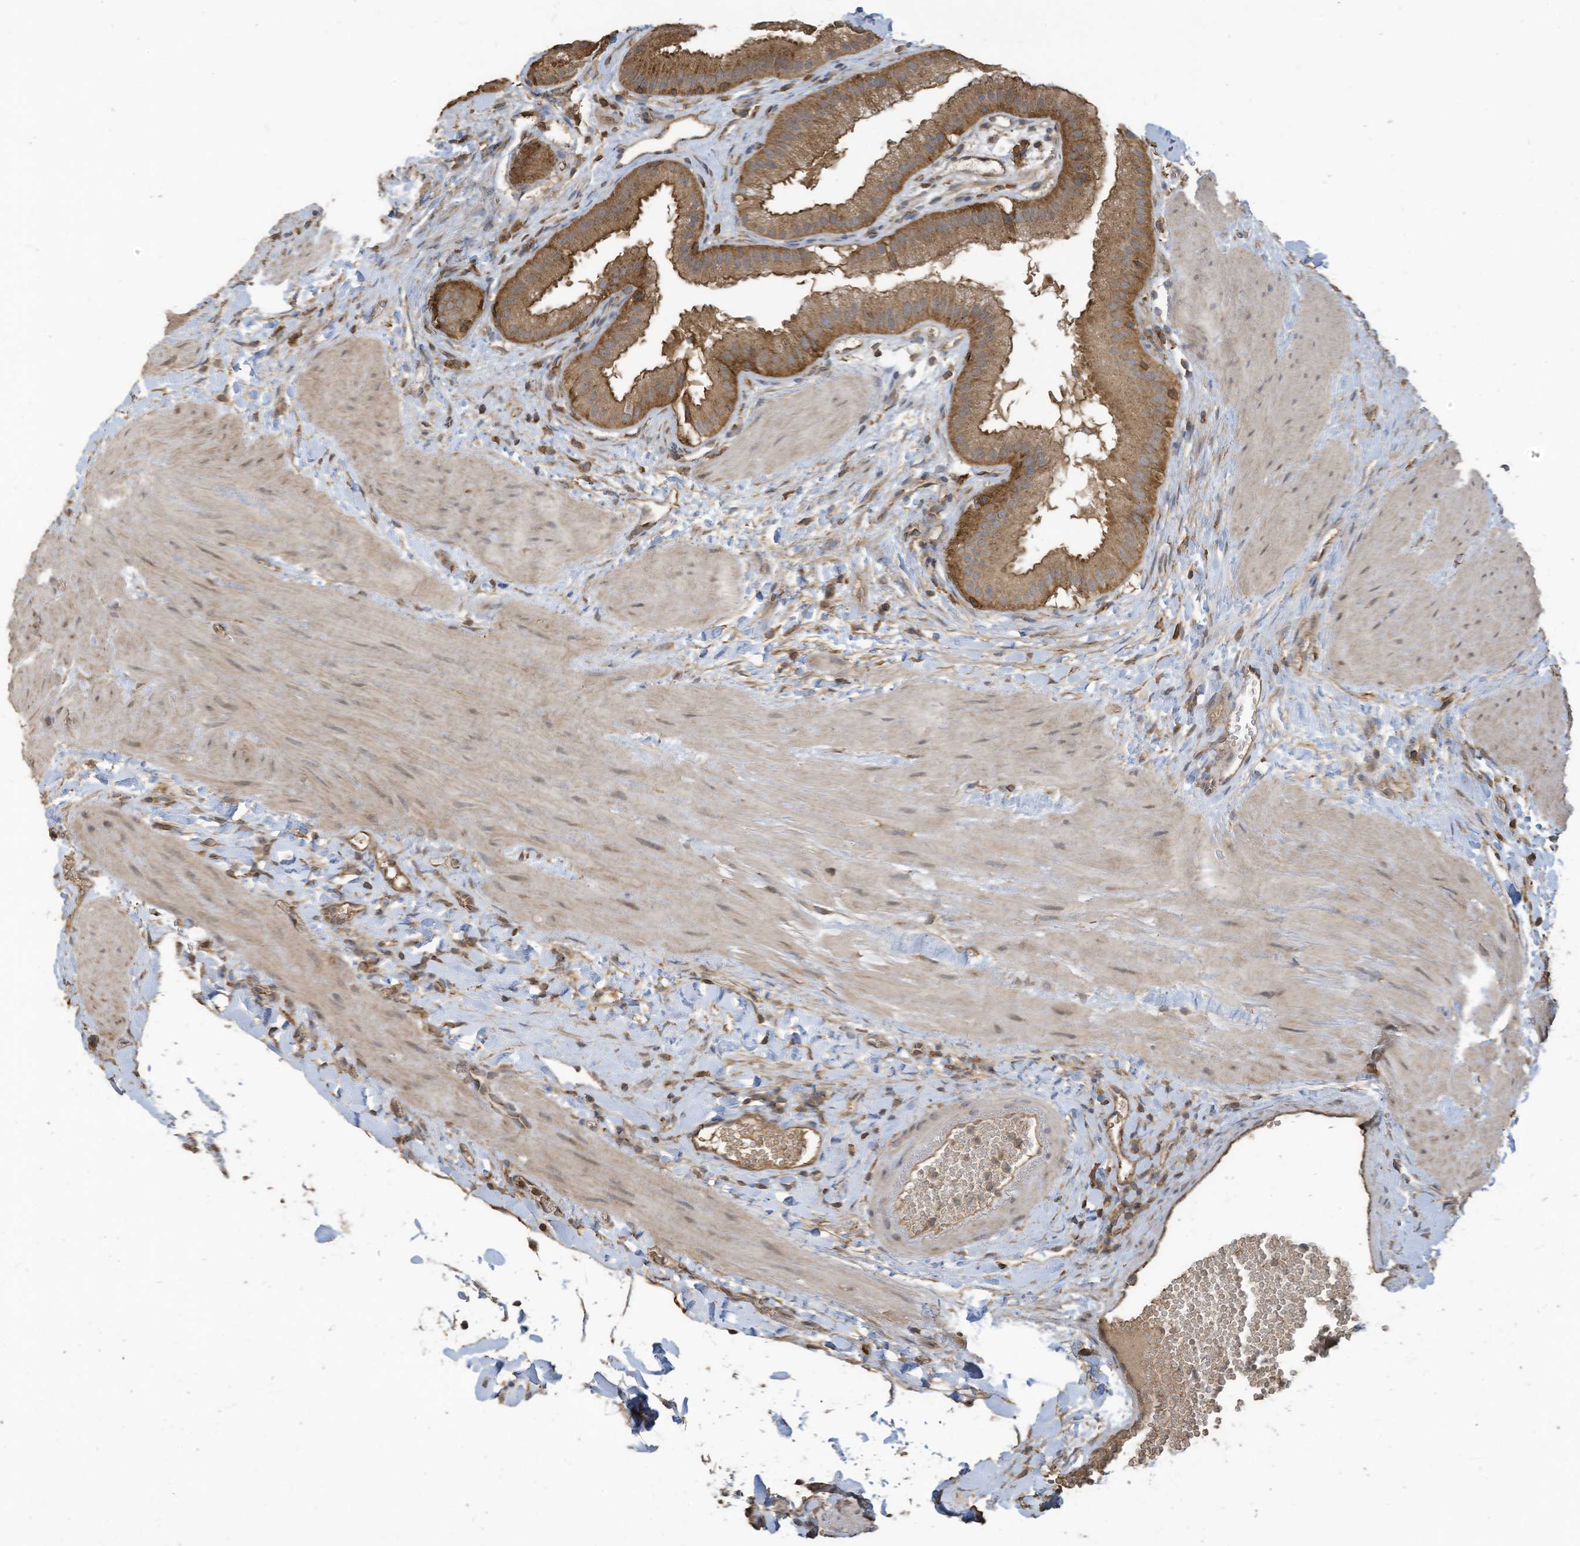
{"staining": {"intensity": "moderate", "quantity": ">75%", "location": "cytoplasmic/membranous"}, "tissue": "gallbladder", "cell_type": "Glandular cells", "image_type": "normal", "snomed": [{"axis": "morphology", "description": "Normal tissue, NOS"}, {"axis": "topography", "description": "Gallbladder"}], "caption": "Immunohistochemical staining of unremarkable human gallbladder displays moderate cytoplasmic/membranous protein staining in about >75% of glandular cells. The staining is performed using DAB brown chromogen to label protein expression. The nuclei are counter-stained blue using hematoxylin.", "gene": "COX10", "patient": {"sex": "male", "age": 55}}